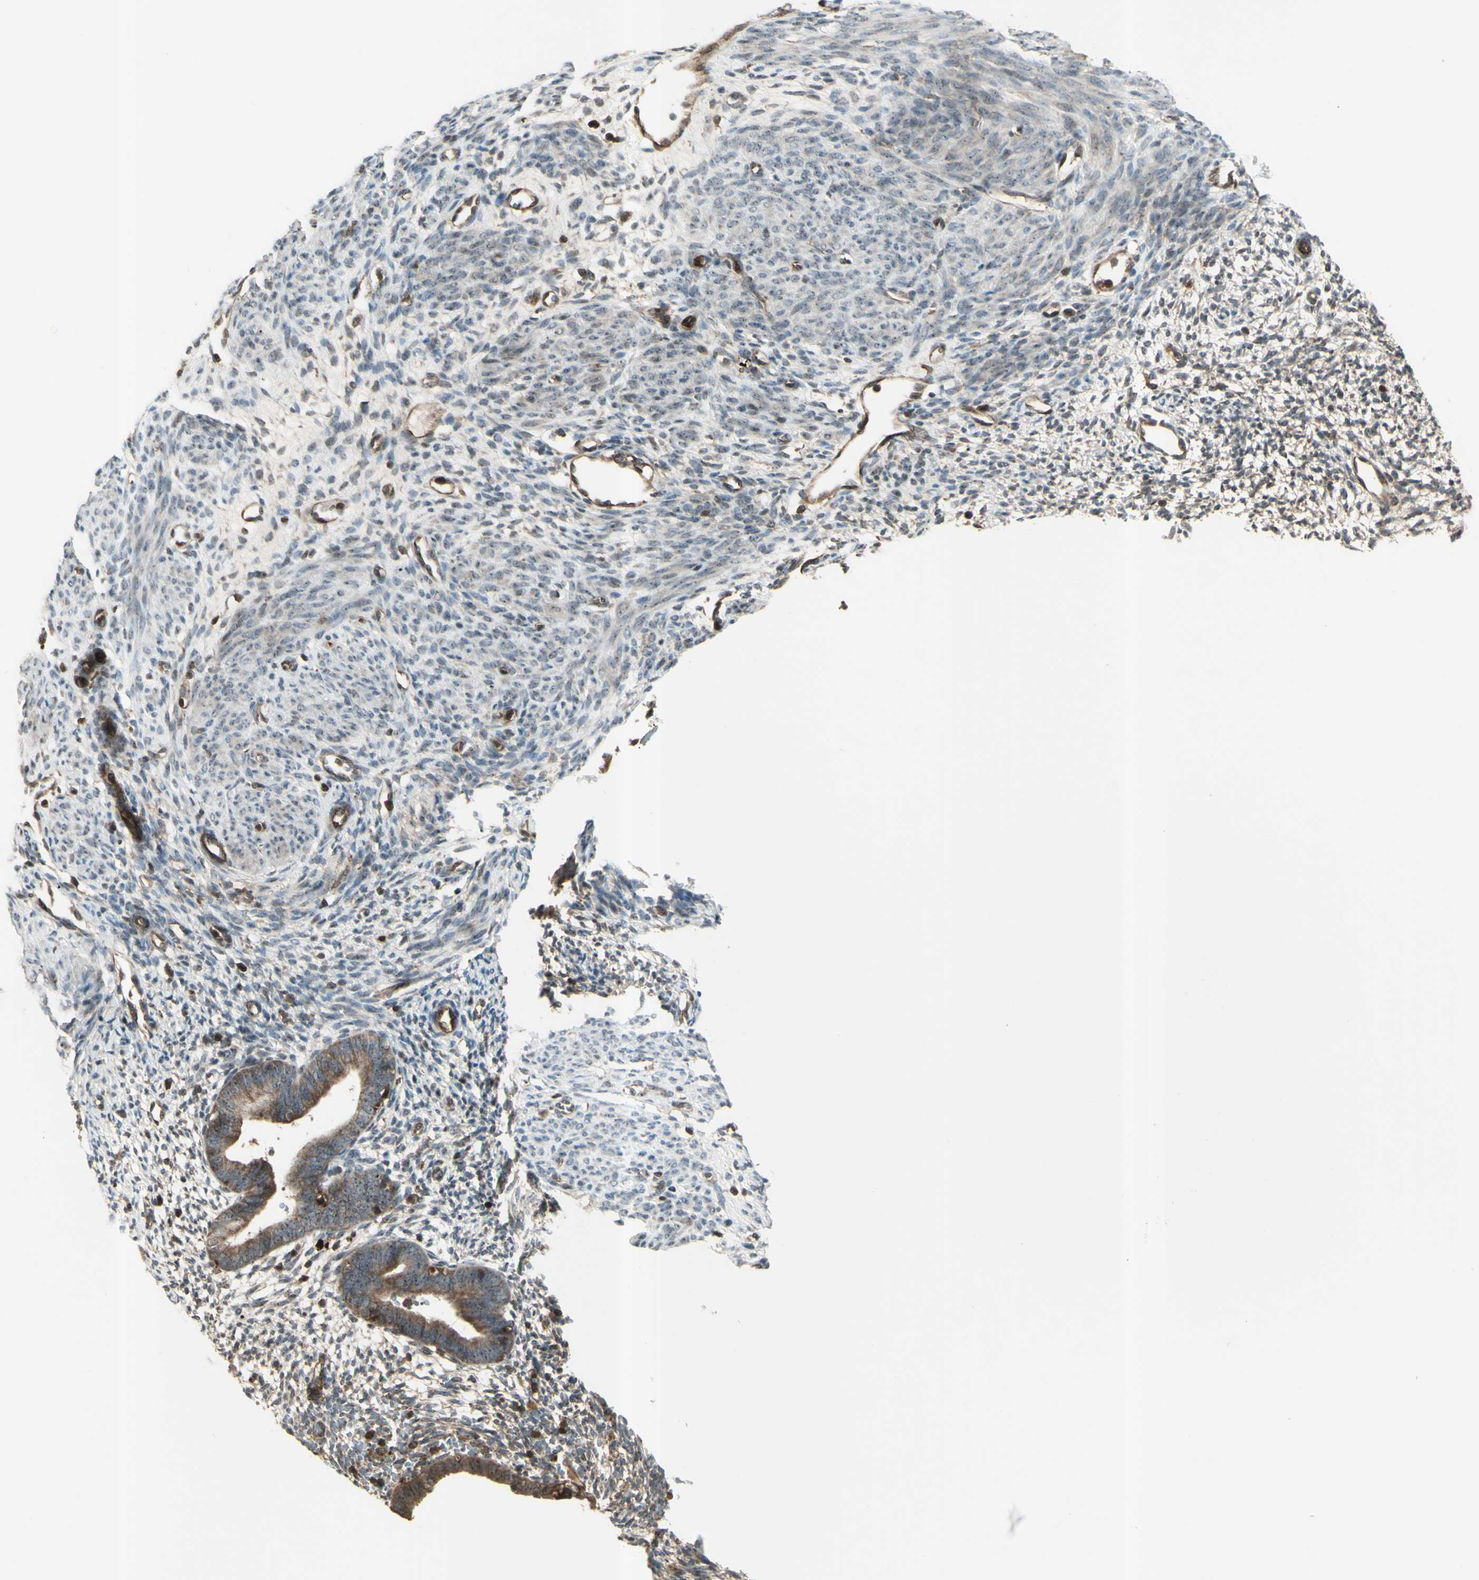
{"staining": {"intensity": "moderate", "quantity": "25%-75%", "location": "cytoplasmic/membranous"}, "tissue": "endometrium", "cell_type": "Cells in endometrial stroma", "image_type": "normal", "snomed": [{"axis": "morphology", "description": "Normal tissue, NOS"}, {"axis": "morphology", "description": "Atrophy, NOS"}, {"axis": "topography", "description": "Uterus"}, {"axis": "topography", "description": "Endometrium"}], "caption": "Cells in endometrial stroma display medium levels of moderate cytoplasmic/membranous expression in approximately 25%-75% of cells in benign human endometrium.", "gene": "FXYD5", "patient": {"sex": "female", "age": 68}}